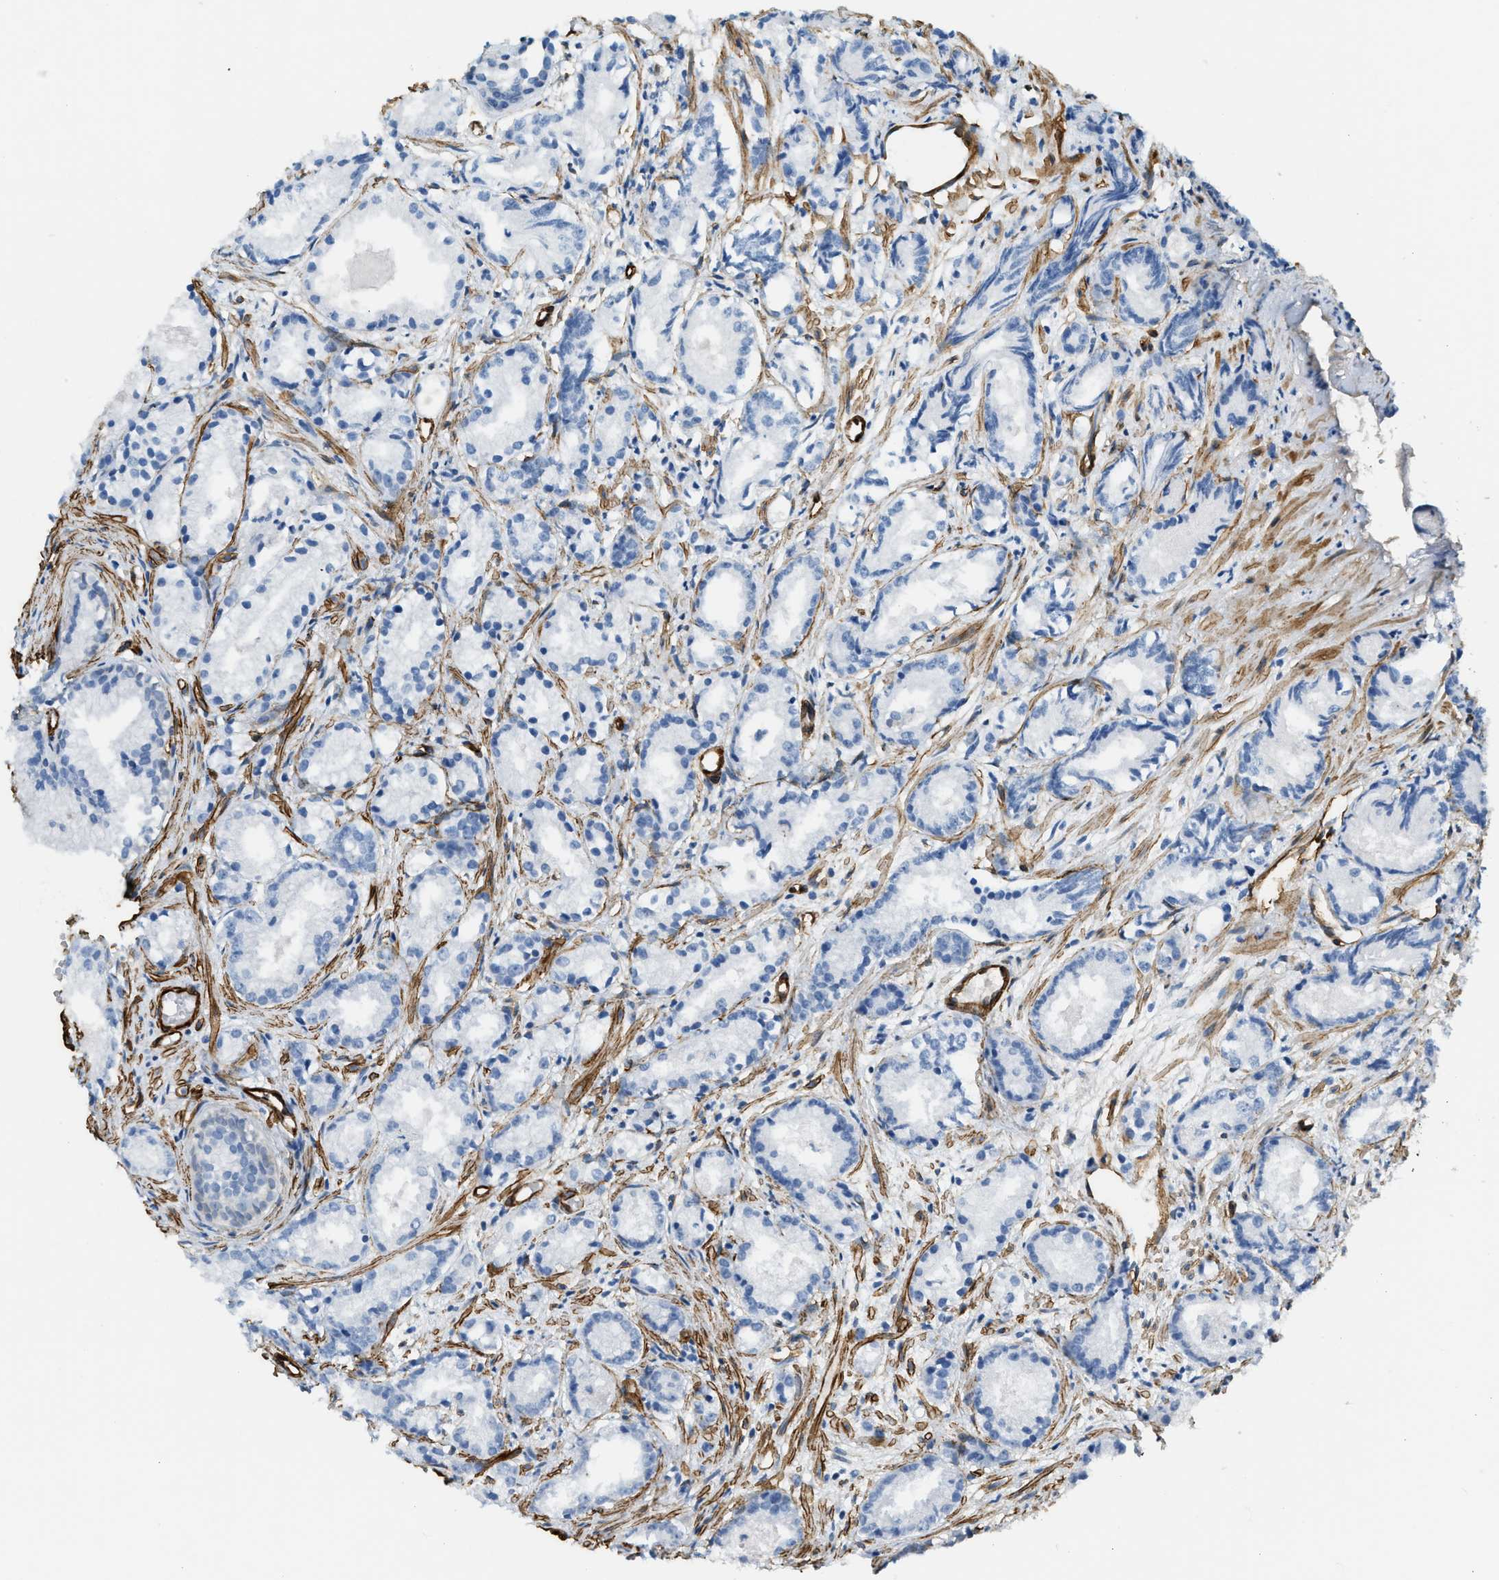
{"staining": {"intensity": "negative", "quantity": "none", "location": "none"}, "tissue": "prostate cancer", "cell_type": "Tumor cells", "image_type": "cancer", "snomed": [{"axis": "morphology", "description": "Adenocarcinoma, Low grade"}, {"axis": "topography", "description": "Prostate"}], "caption": "The immunohistochemistry (IHC) histopathology image has no significant staining in tumor cells of prostate low-grade adenocarcinoma tissue.", "gene": "TMEM43", "patient": {"sex": "male", "age": 72}}